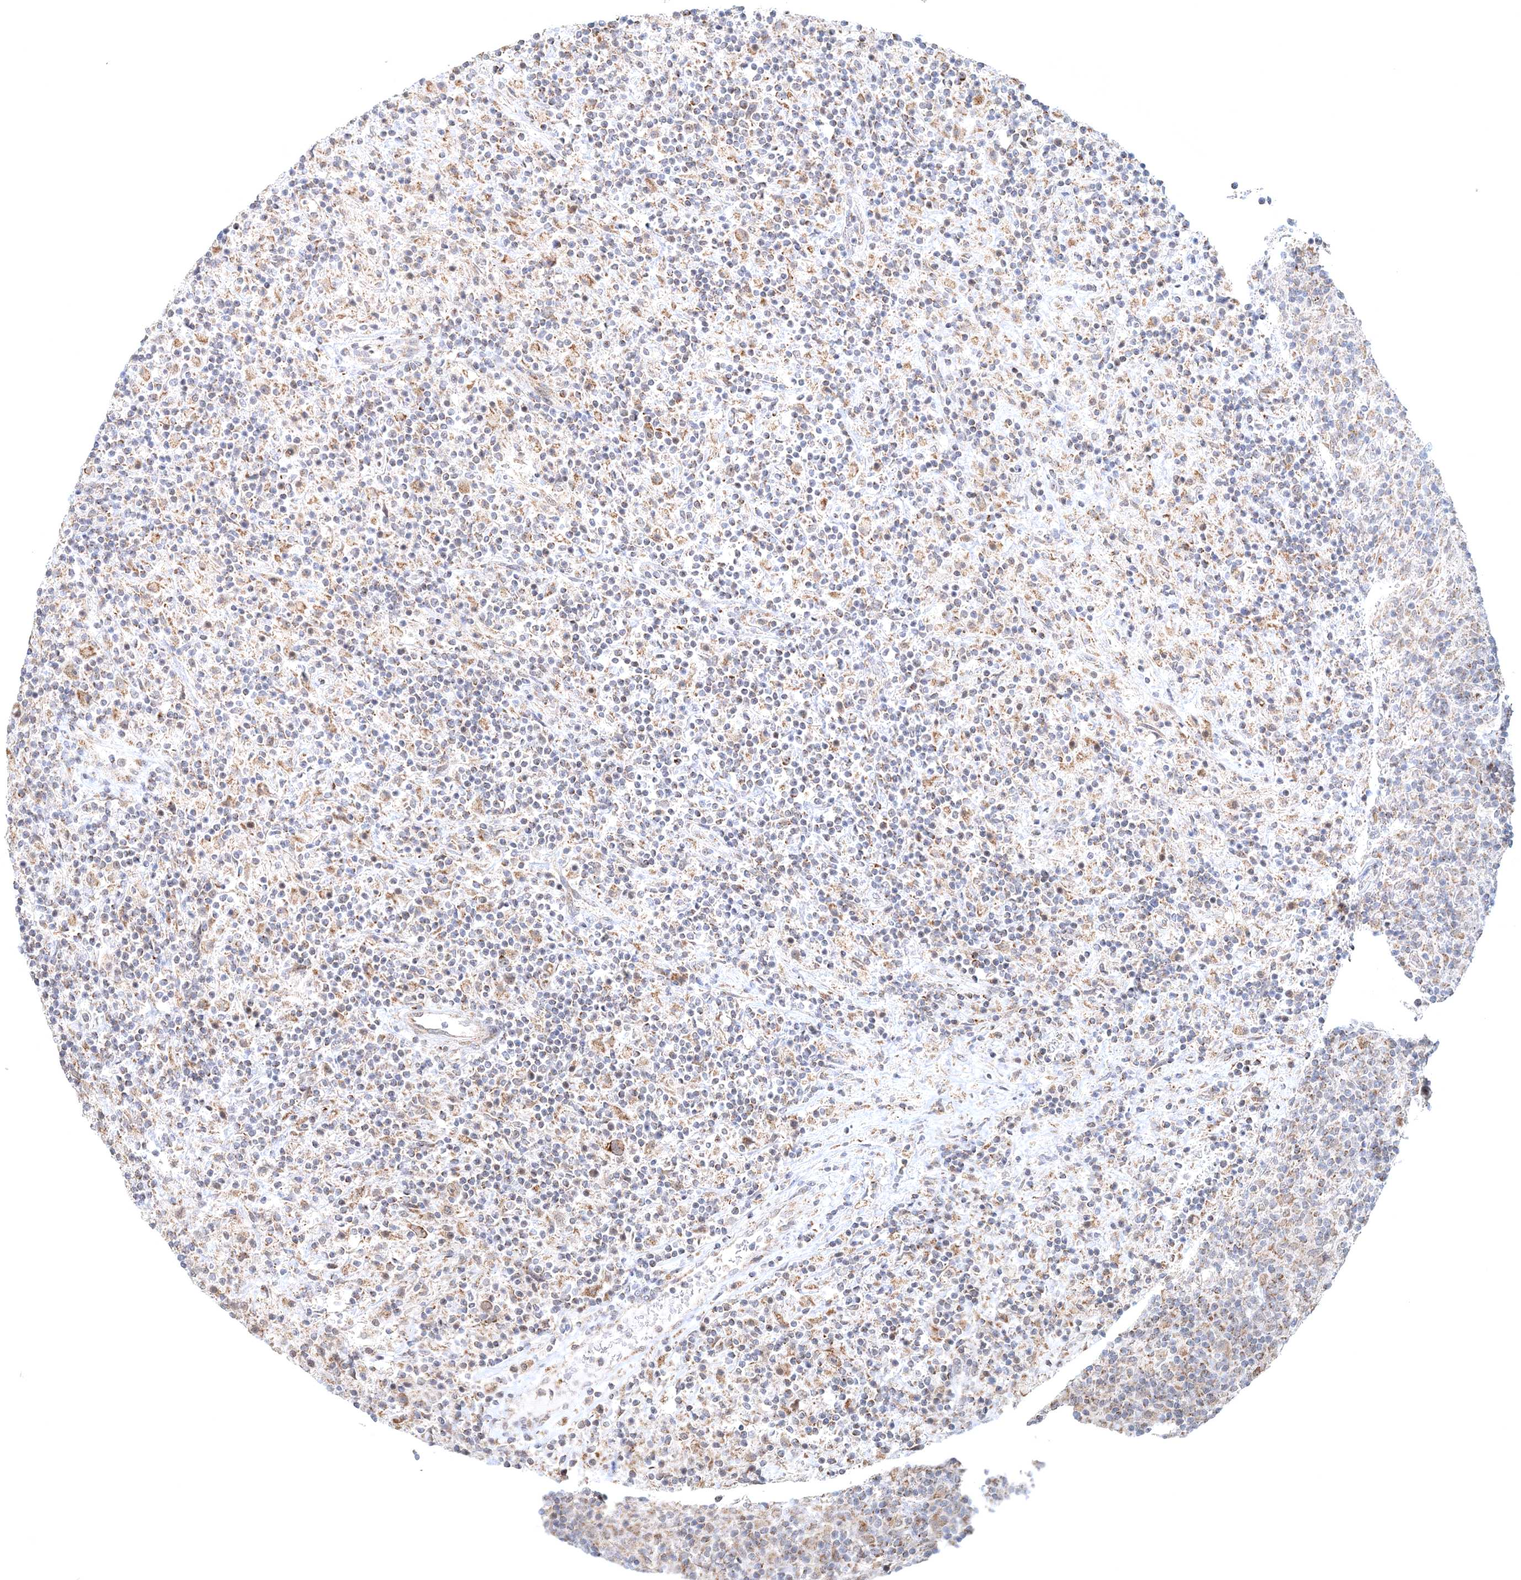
{"staining": {"intensity": "moderate", "quantity": ">75%", "location": "cytoplasmic/membranous"}, "tissue": "lymphoma", "cell_type": "Tumor cells", "image_type": "cancer", "snomed": [{"axis": "morphology", "description": "Hodgkin's disease, NOS"}, {"axis": "topography", "description": "Lymph node"}], "caption": "Immunohistochemistry (IHC) photomicrograph of neoplastic tissue: lymphoma stained using IHC reveals medium levels of moderate protein expression localized specifically in the cytoplasmic/membranous of tumor cells, appearing as a cytoplasmic/membranous brown color.", "gene": "RNF150", "patient": {"sex": "male", "age": 70}}